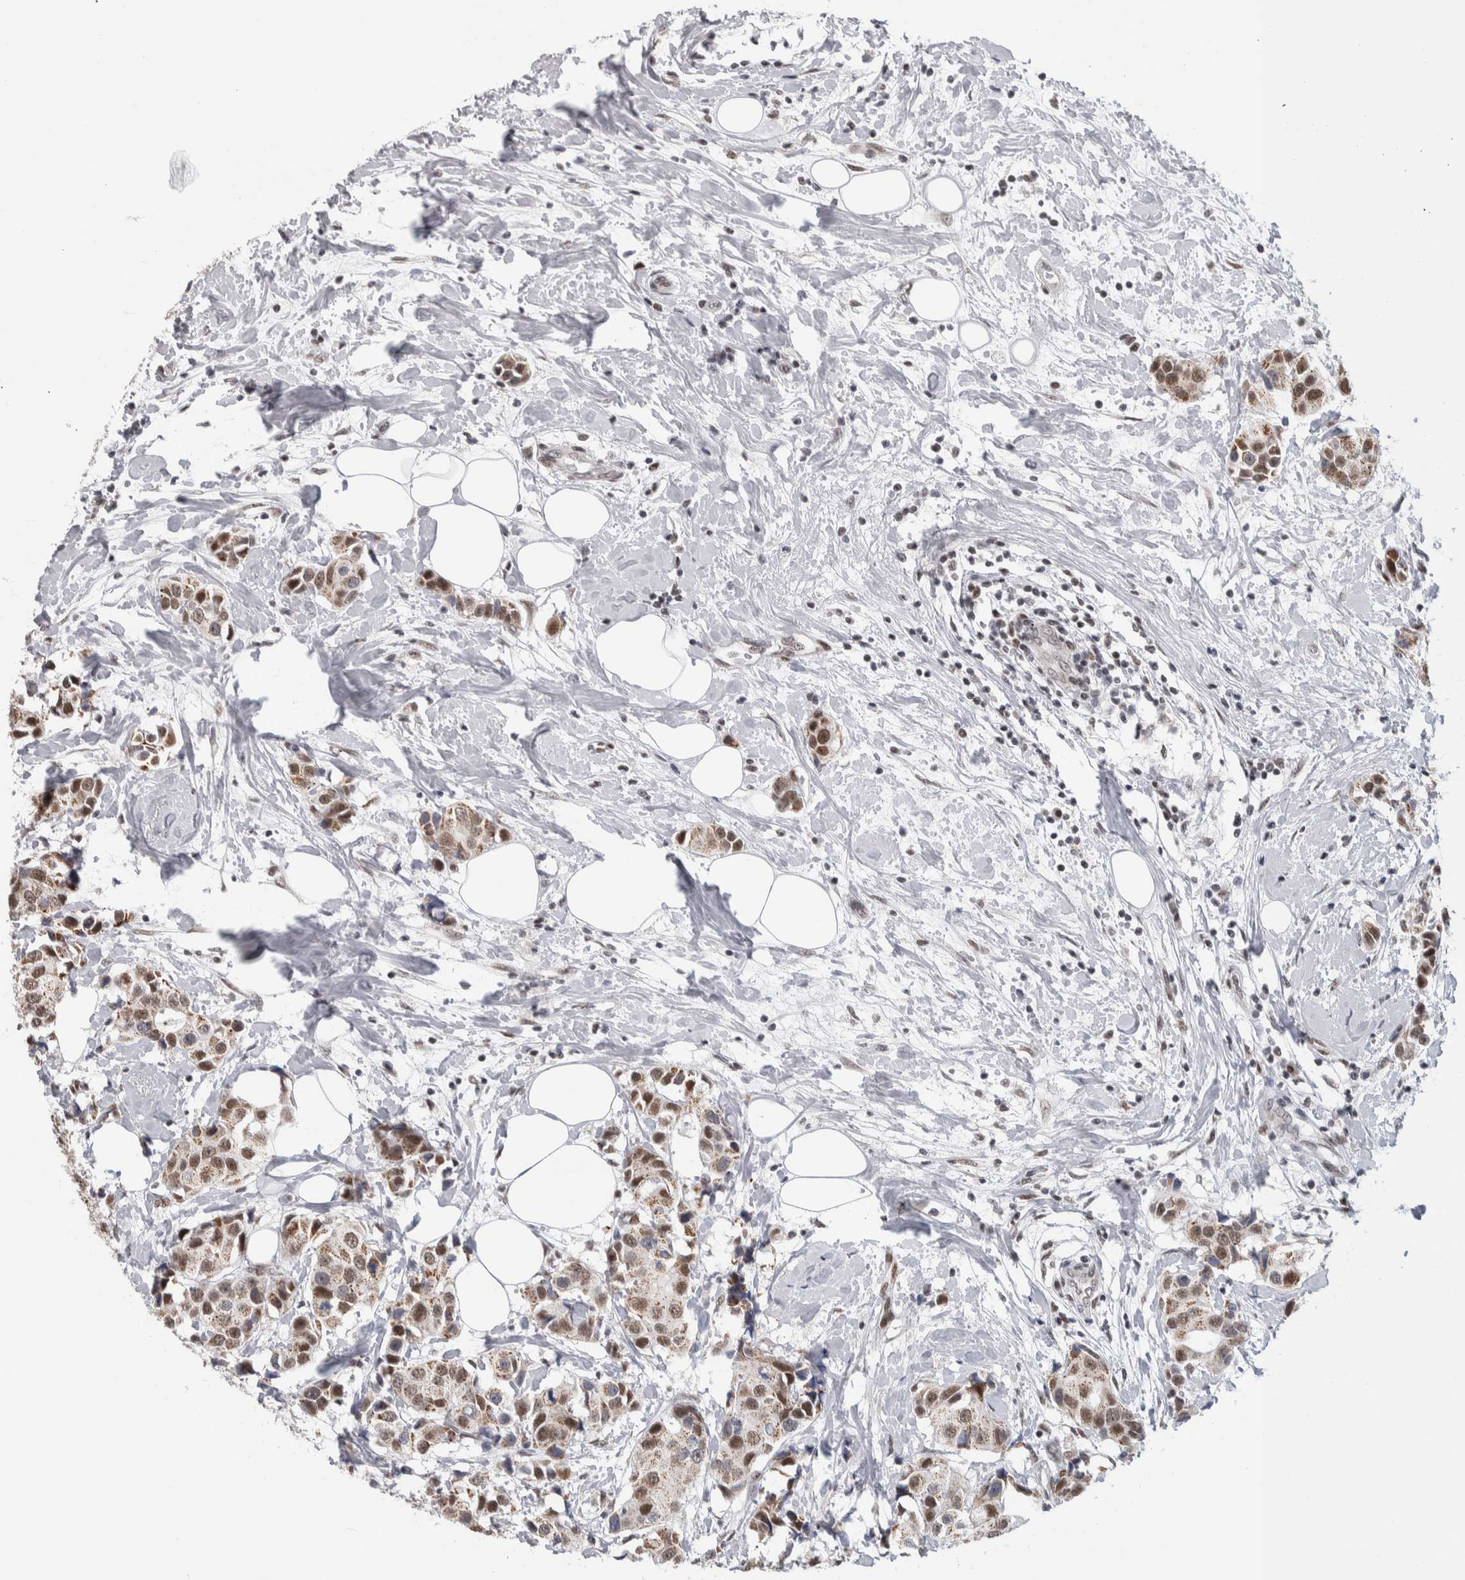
{"staining": {"intensity": "moderate", "quantity": ">75%", "location": "cytoplasmic/membranous,nuclear"}, "tissue": "breast cancer", "cell_type": "Tumor cells", "image_type": "cancer", "snomed": [{"axis": "morphology", "description": "Normal tissue, NOS"}, {"axis": "morphology", "description": "Duct carcinoma"}, {"axis": "topography", "description": "Breast"}], "caption": "This photomicrograph demonstrates breast cancer (intraductal carcinoma) stained with IHC to label a protein in brown. The cytoplasmic/membranous and nuclear of tumor cells show moderate positivity for the protein. Nuclei are counter-stained blue.", "gene": "HEXIM2", "patient": {"sex": "female", "age": 39}}